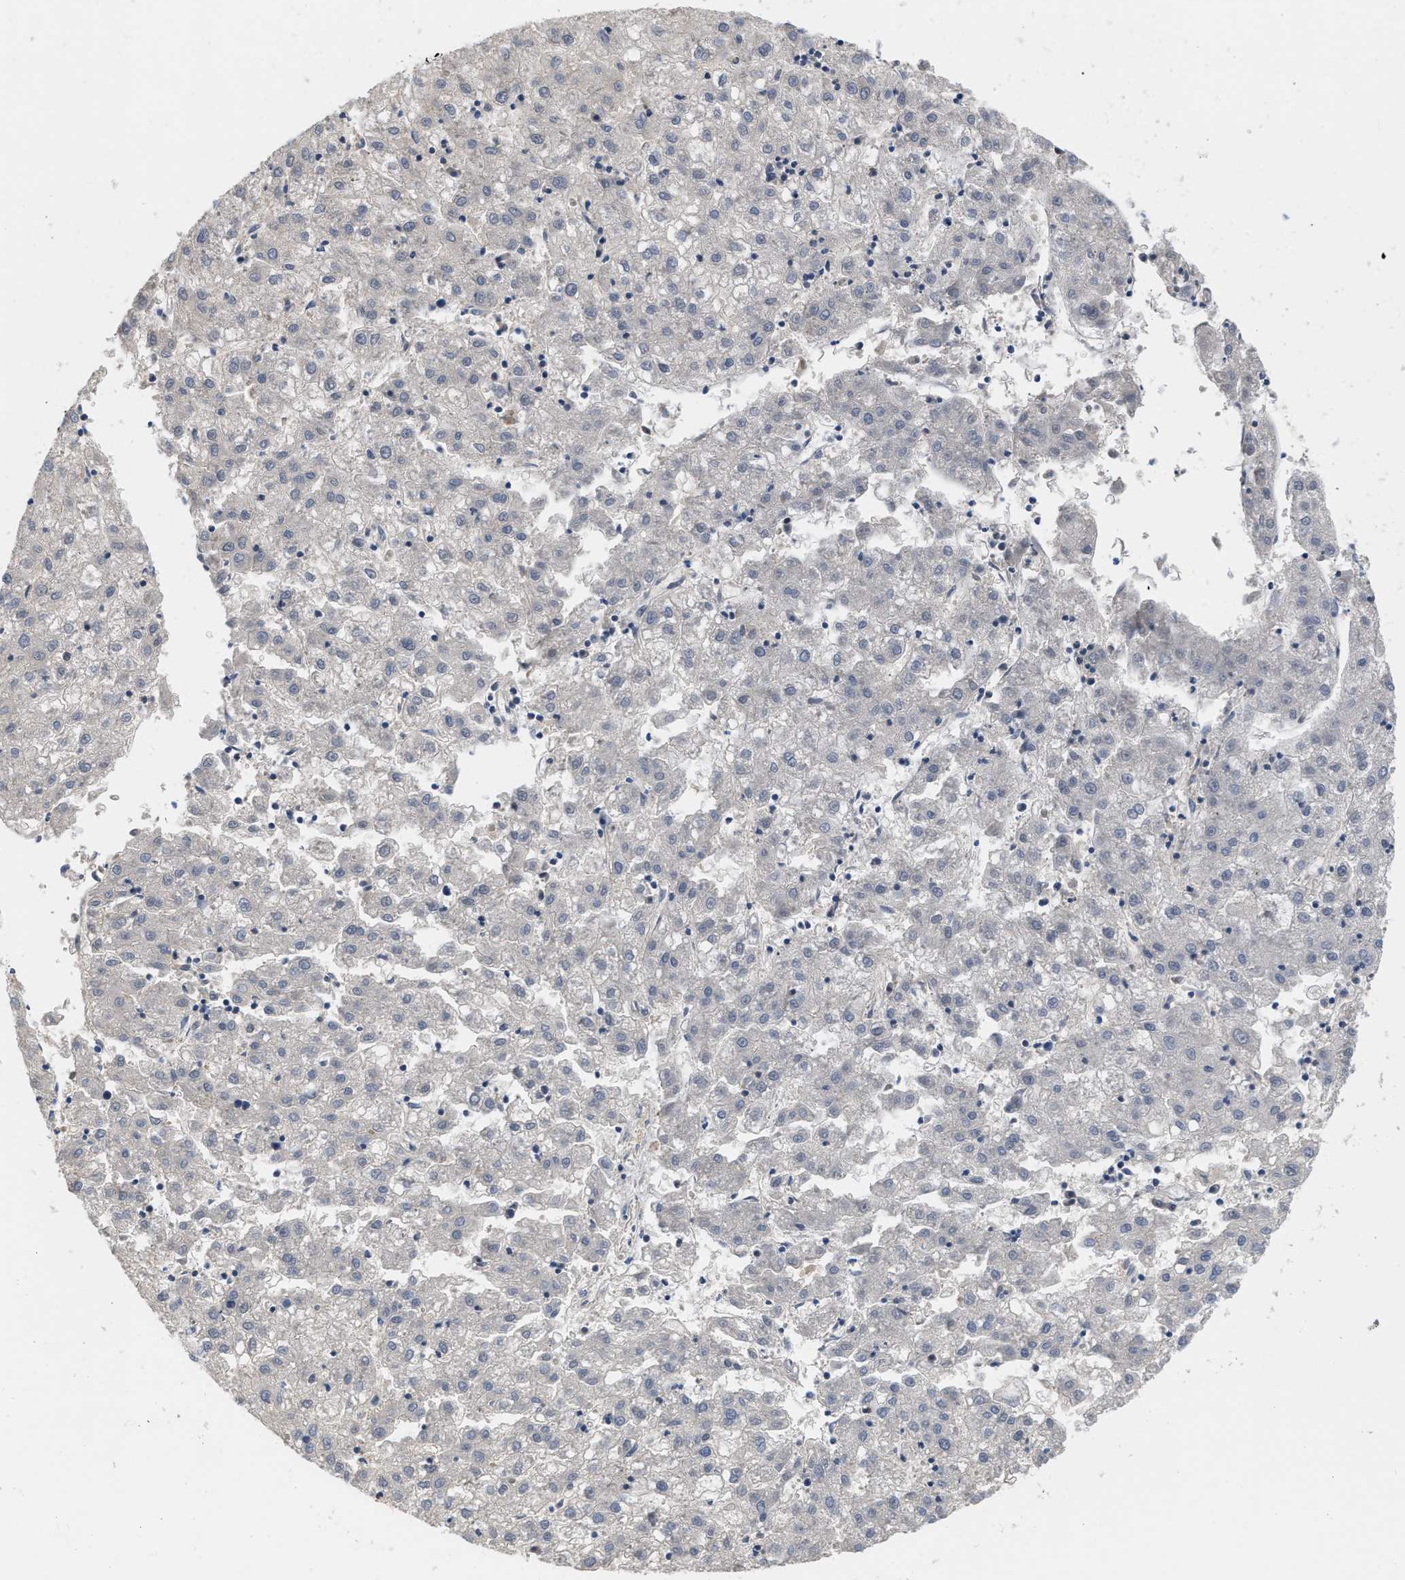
{"staining": {"intensity": "negative", "quantity": "none", "location": "none"}, "tissue": "liver cancer", "cell_type": "Tumor cells", "image_type": "cancer", "snomed": [{"axis": "morphology", "description": "Carcinoma, Hepatocellular, NOS"}, {"axis": "topography", "description": "Liver"}], "caption": "Tumor cells show no significant protein positivity in liver hepatocellular carcinoma. (DAB IHC, high magnification).", "gene": "CRYM", "patient": {"sex": "male", "age": 72}}